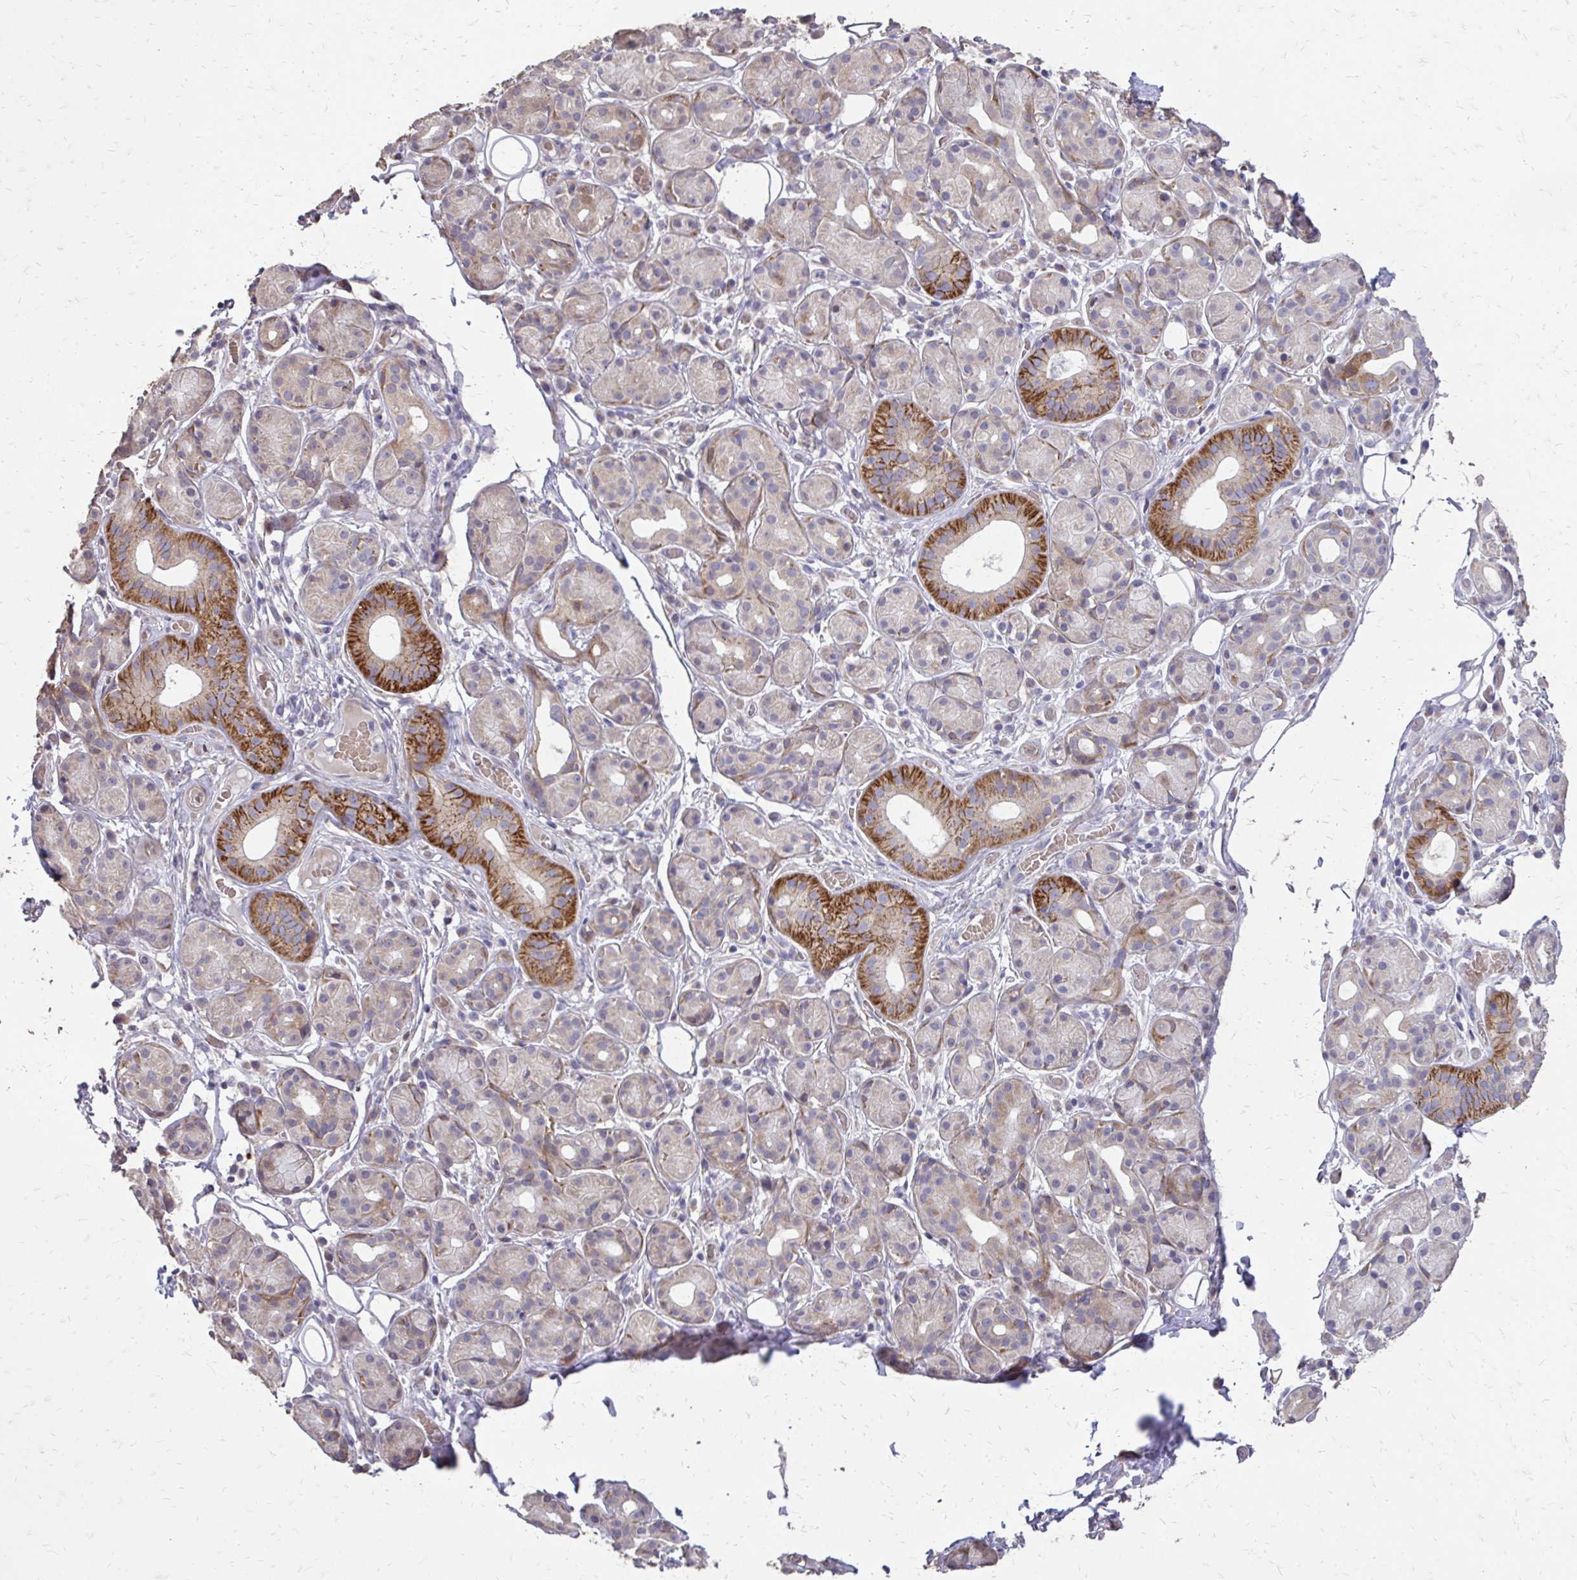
{"staining": {"intensity": "moderate", "quantity": "<25%", "location": "cytoplasmic/membranous"}, "tissue": "salivary gland", "cell_type": "Glandular cells", "image_type": "normal", "snomed": [{"axis": "morphology", "description": "Normal tissue, NOS"}, {"axis": "topography", "description": "Salivary gland"}, {"axis": "topography", "description": "Peripheral nerve tissue"}], "caption": "Brown immunohistochemical staining in normal human salivary gland shows moderate cytoplasmic/membranous expression in approximately <25% of glandular cells.", "gene": "MYORG", "patient": {"sex": "male", "age": 71}}